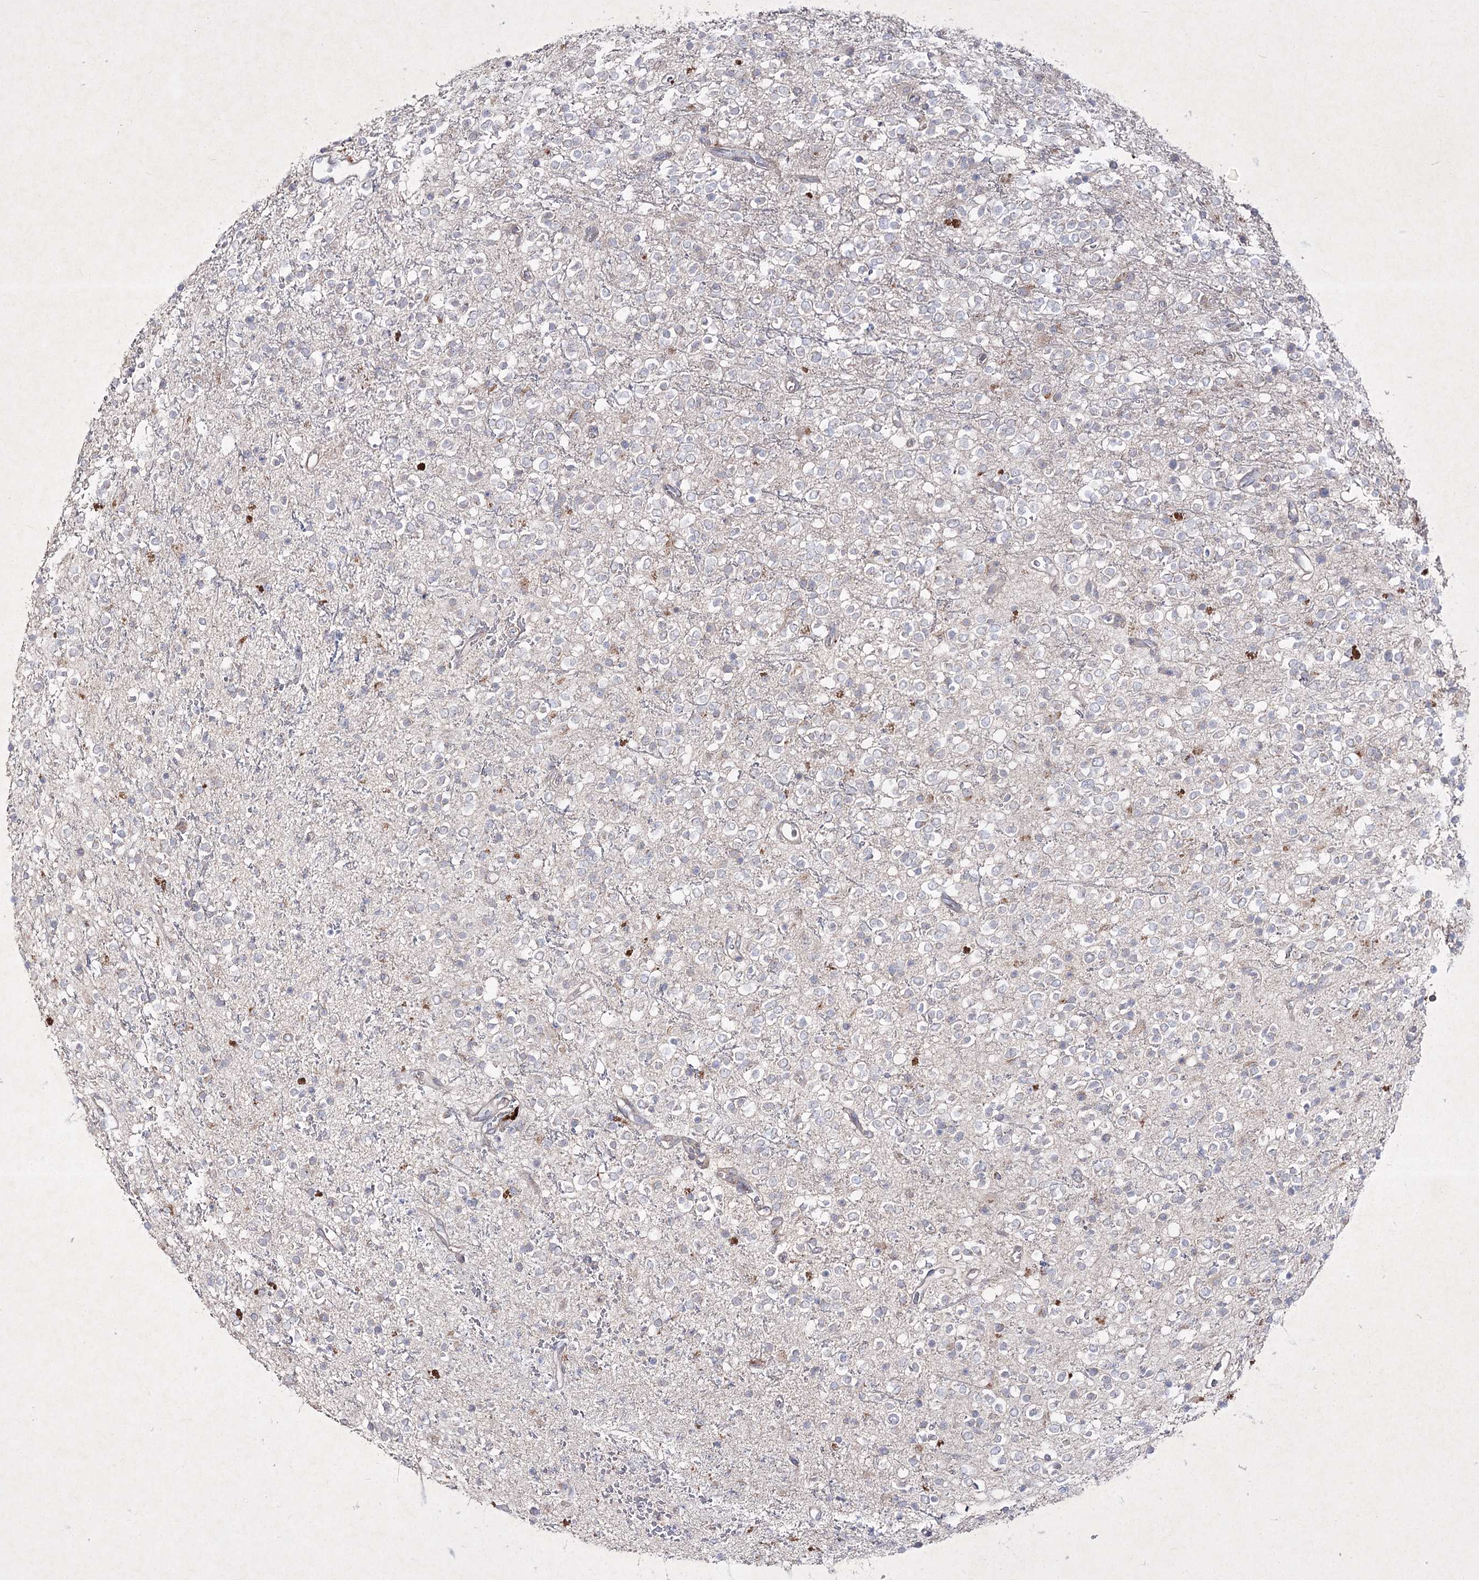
{"staining": {"intensity": "negative", "quantity": "none", "location": "none"}, "tissue": "glioma", "cell_type": "Tumor cells", "image_type": "cancer", "snomed": [{"axis": "morphology", "description": "Glioma, malignant, High grade"}, {"axis": "topography", "description": "Brain"}], "caption": "A histopathology image of human high-grade glioma (malignant) is negative for staining in tumor cells.", "gene": "CIB2", "patient": {"sex": "male", "age": 34}}